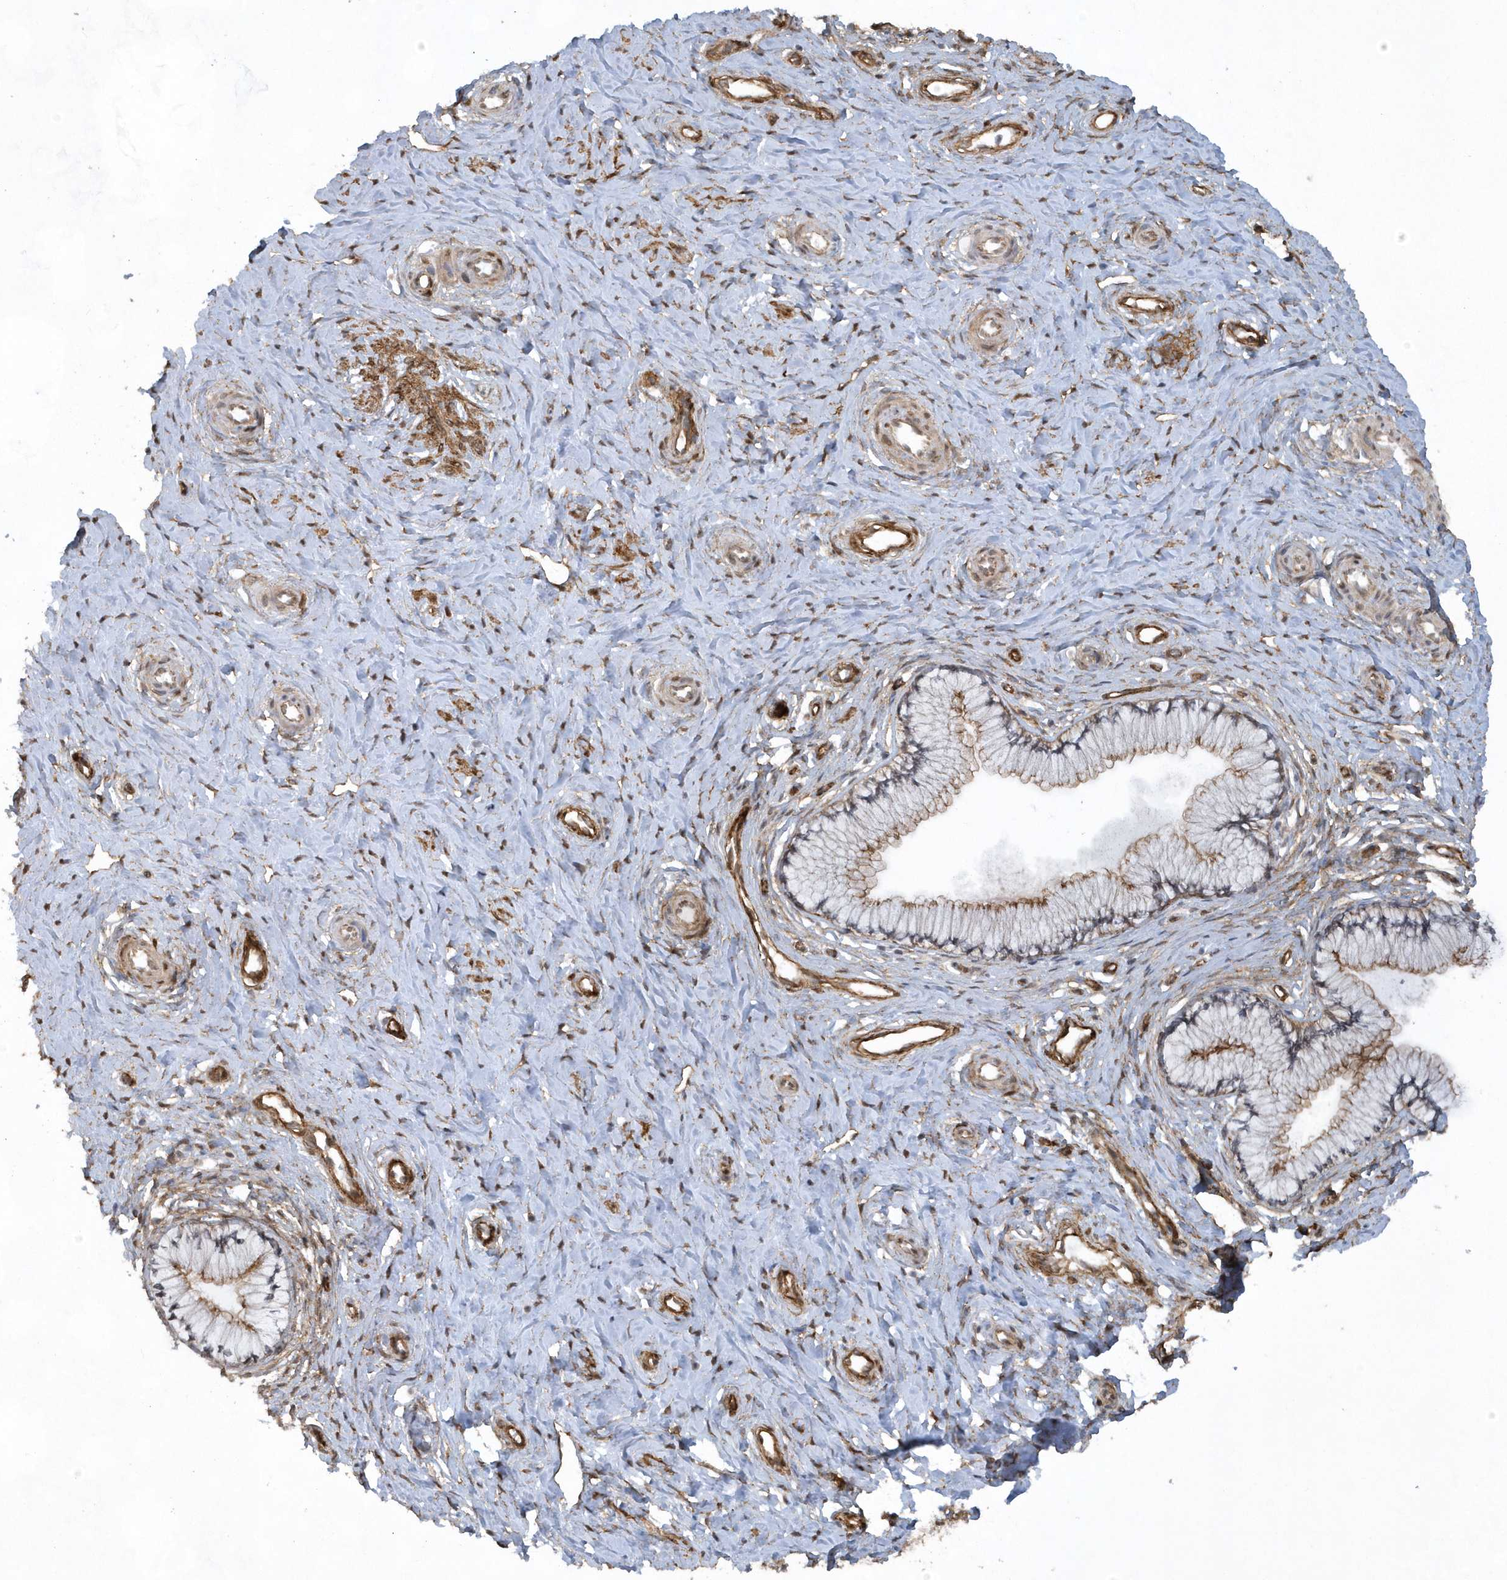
{"staining": {"intensity": "moderate", "quantity": ">75%", "location": "cytoplasmic/membranous"}, "tissue": "cervix", "cell_type": "Glandular cells", "image_type": "normal", "snomed": [{"axis": "morphology", "description": "Normal tissue, NOS"}, {"axis": "topography", "description": "Cervix"}], "caption": "Immunohistochemical staining of benign human cervix demonstrates >75% levels of moderate cytoplasmic/membranous protein expression in approximately >75% of glandular cells.", "gene": "RAI14", "patient": {"sex": "female", "age": 36}}